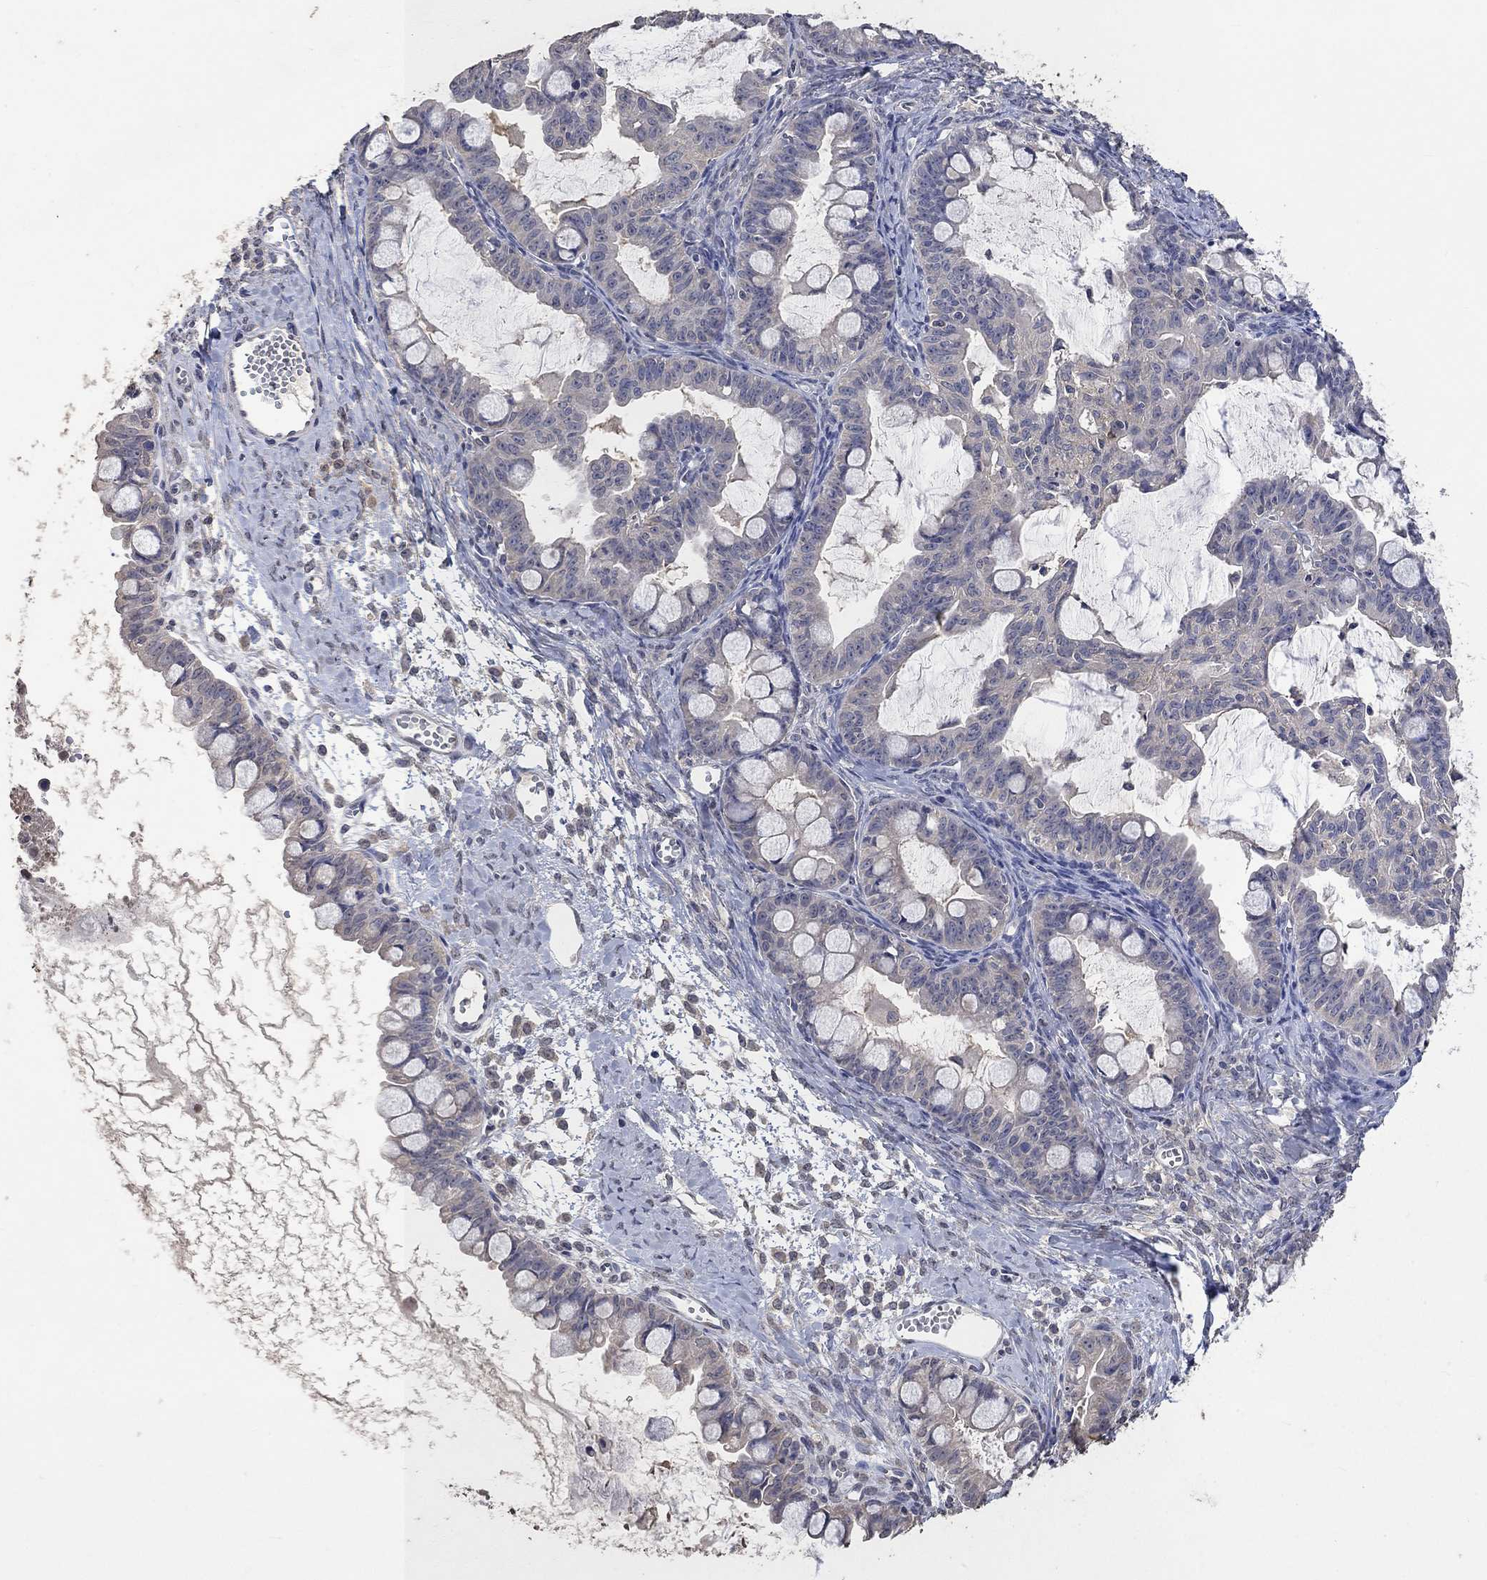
{"staining": {"intensity": "negative", "quantity": "none", "location": "none"}, "tissue": "ovarian cancer", "cell_type": "Tumor cells", "image_type": "cancer", "snomed": [{"axis": "morphology", "description": "Cystadenocarcinoma, mucinous, NOS"}, {"axis": "topography", "description": "Ovary"}], "caption": "IHC of human ovarian cancer demonstrates no staining in tumor cells.", "gene": "PTPN20", "patient": {"sex": "female", "age": 63}}